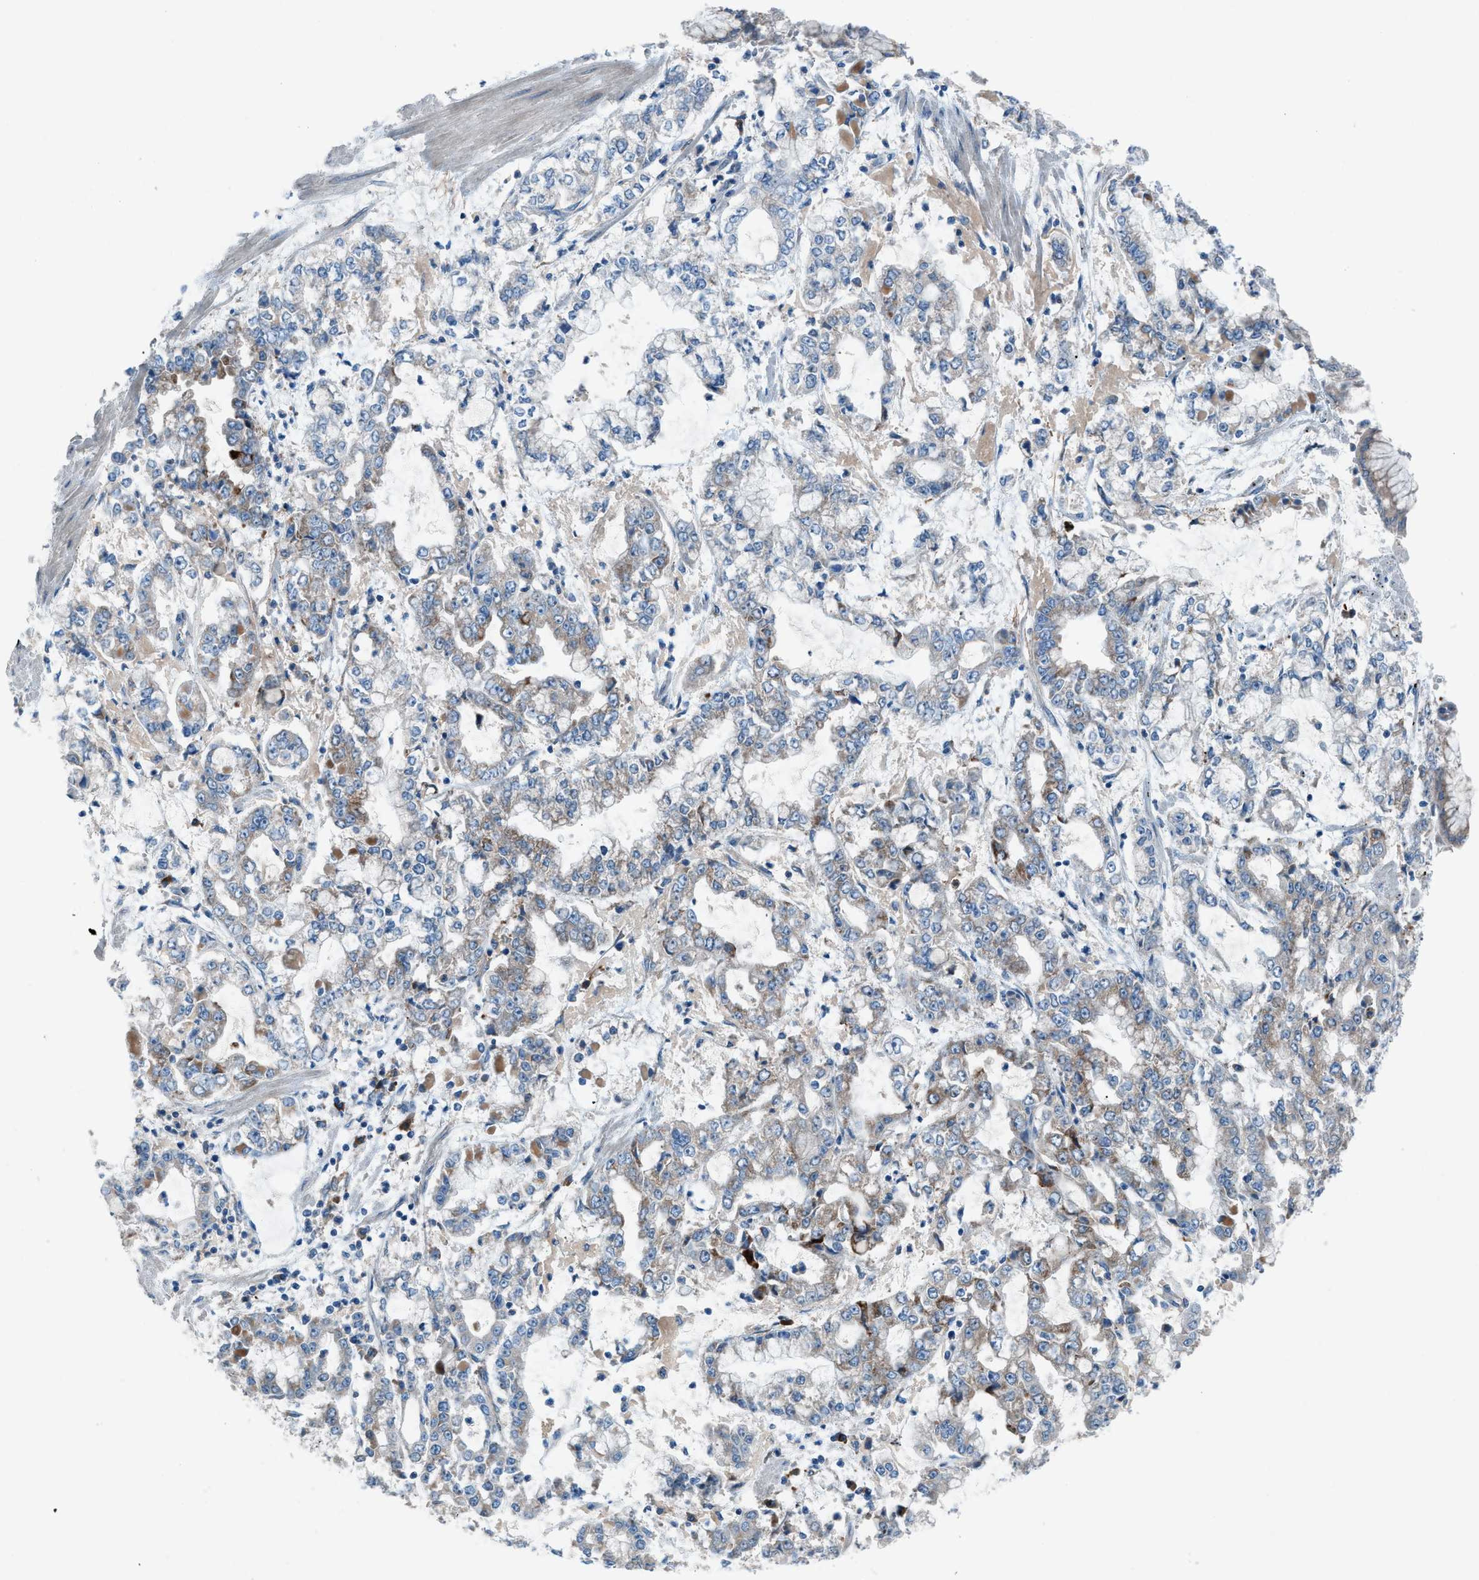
{"staining": {"intensity": "moderate", "quantity": "<25%", "location": "cytoplasmic/membranous"}, "tissue": "stomach cancer", "cell_type": "Tumor cells", "image_type": "cancer", "snomed": [{"axis": "morphology", "description": "Adenocarcinoma, NOS"}, {"axis": "topography", "description": "Stomach"}], "caption": "Stomach cancer (adenocarcinoma) stained with a brown dye demonstrates moderate cytoplasmic/membranous positive staining in about <25% of tumor cells.", "gene": "HEG1", "patient": {"sex": "male", "age": 76}}